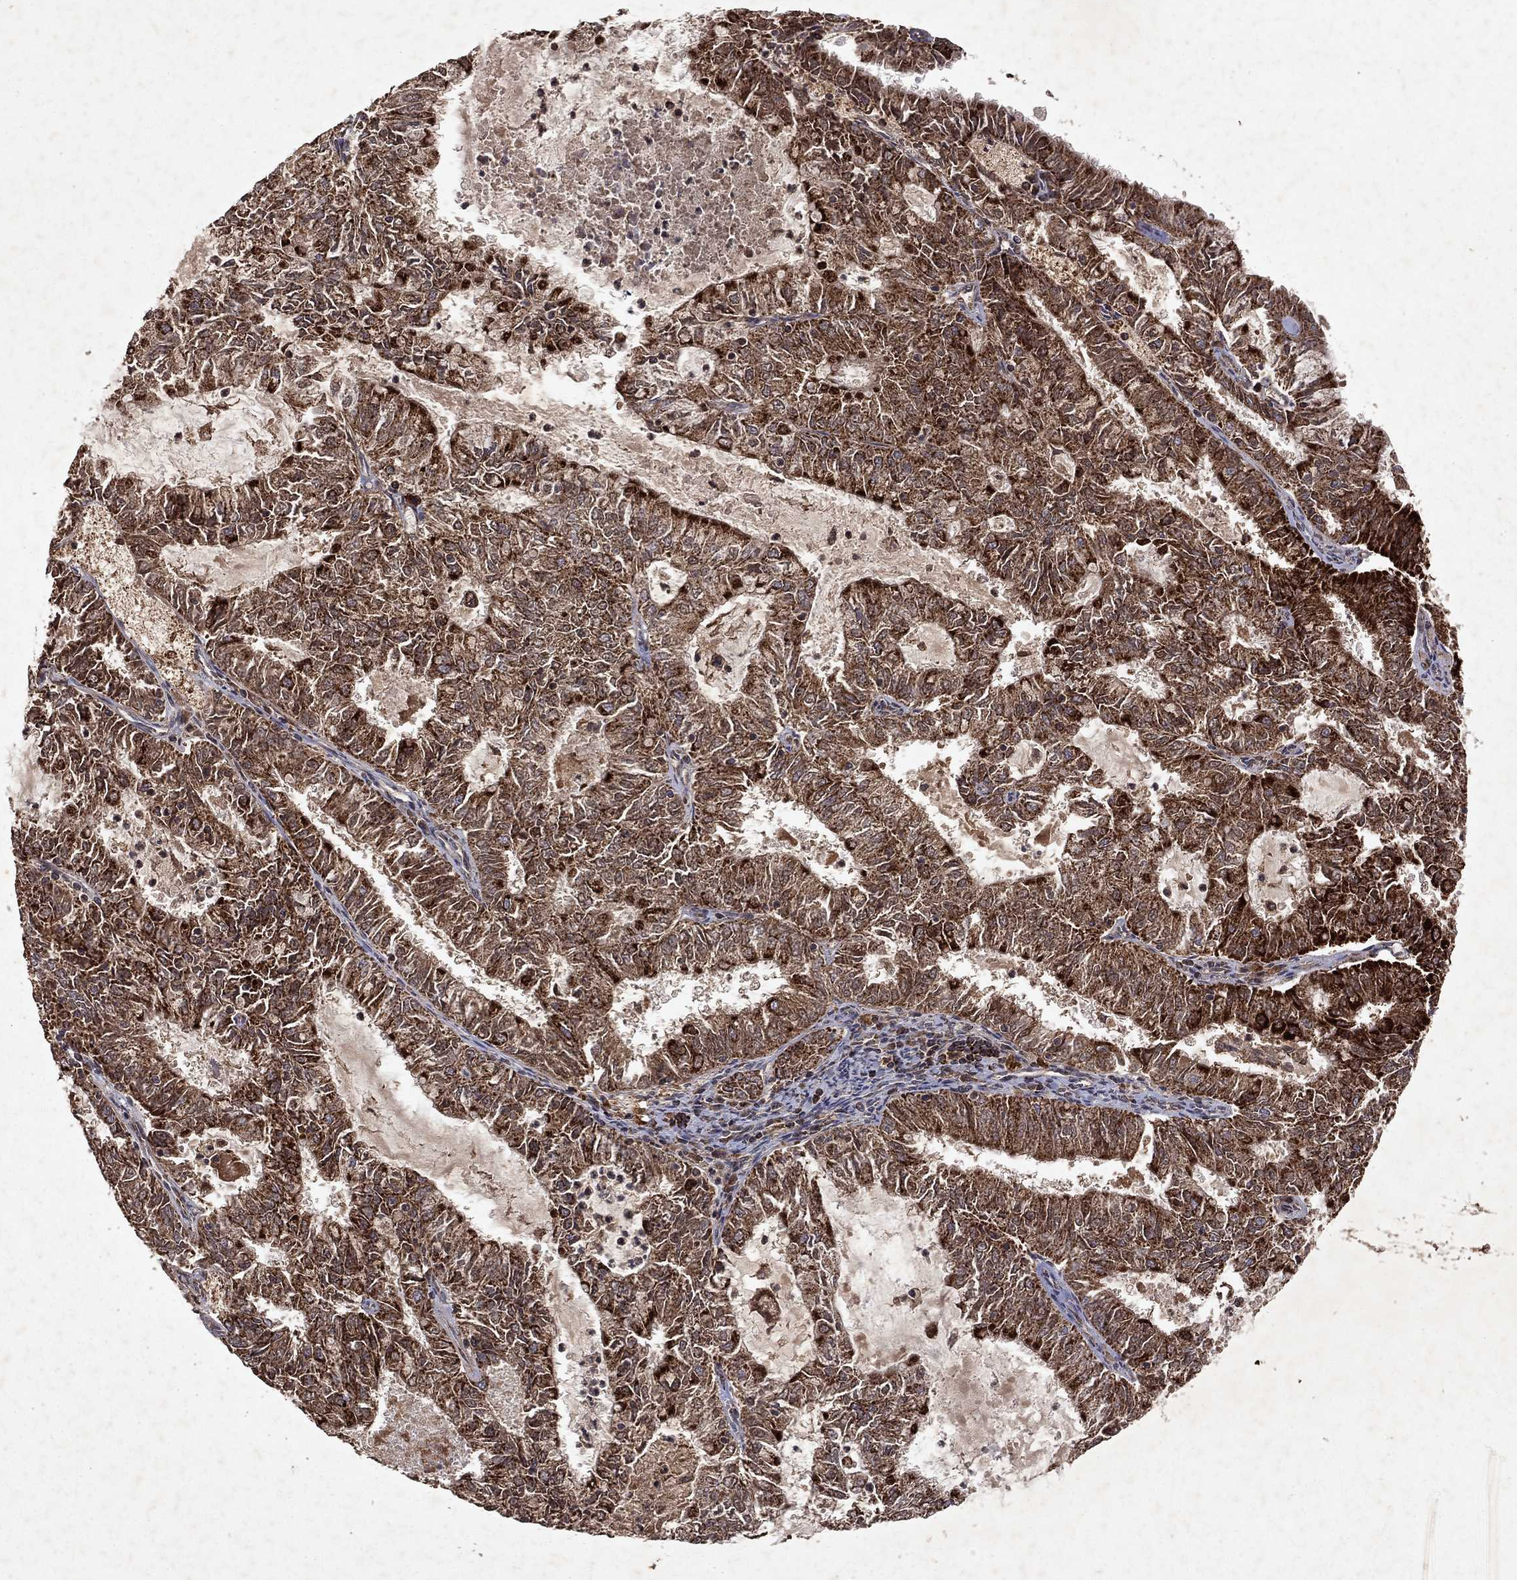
{"staining": {"intensity": "strong", "quantity": ">75%", "location": "cytoplasmic/membranous"}, "tissue": "endometrial cancer", "cell_type": "Tumor cells", "image_type": "cancer", "snomed": [{"axis": "morphology", "description": "Adenocarcinoma, NOS"}, {"axis": "topography", "description": "Endometrium"}], "caption": "The immunohistochemical stain labels strong cytoplasmic/membranous expression in tumor cells of endometrial cancer (adenocarcinoma) tissue.", "gene": "PYROXD2", "patient": {"sex": "female", "age": 57}}